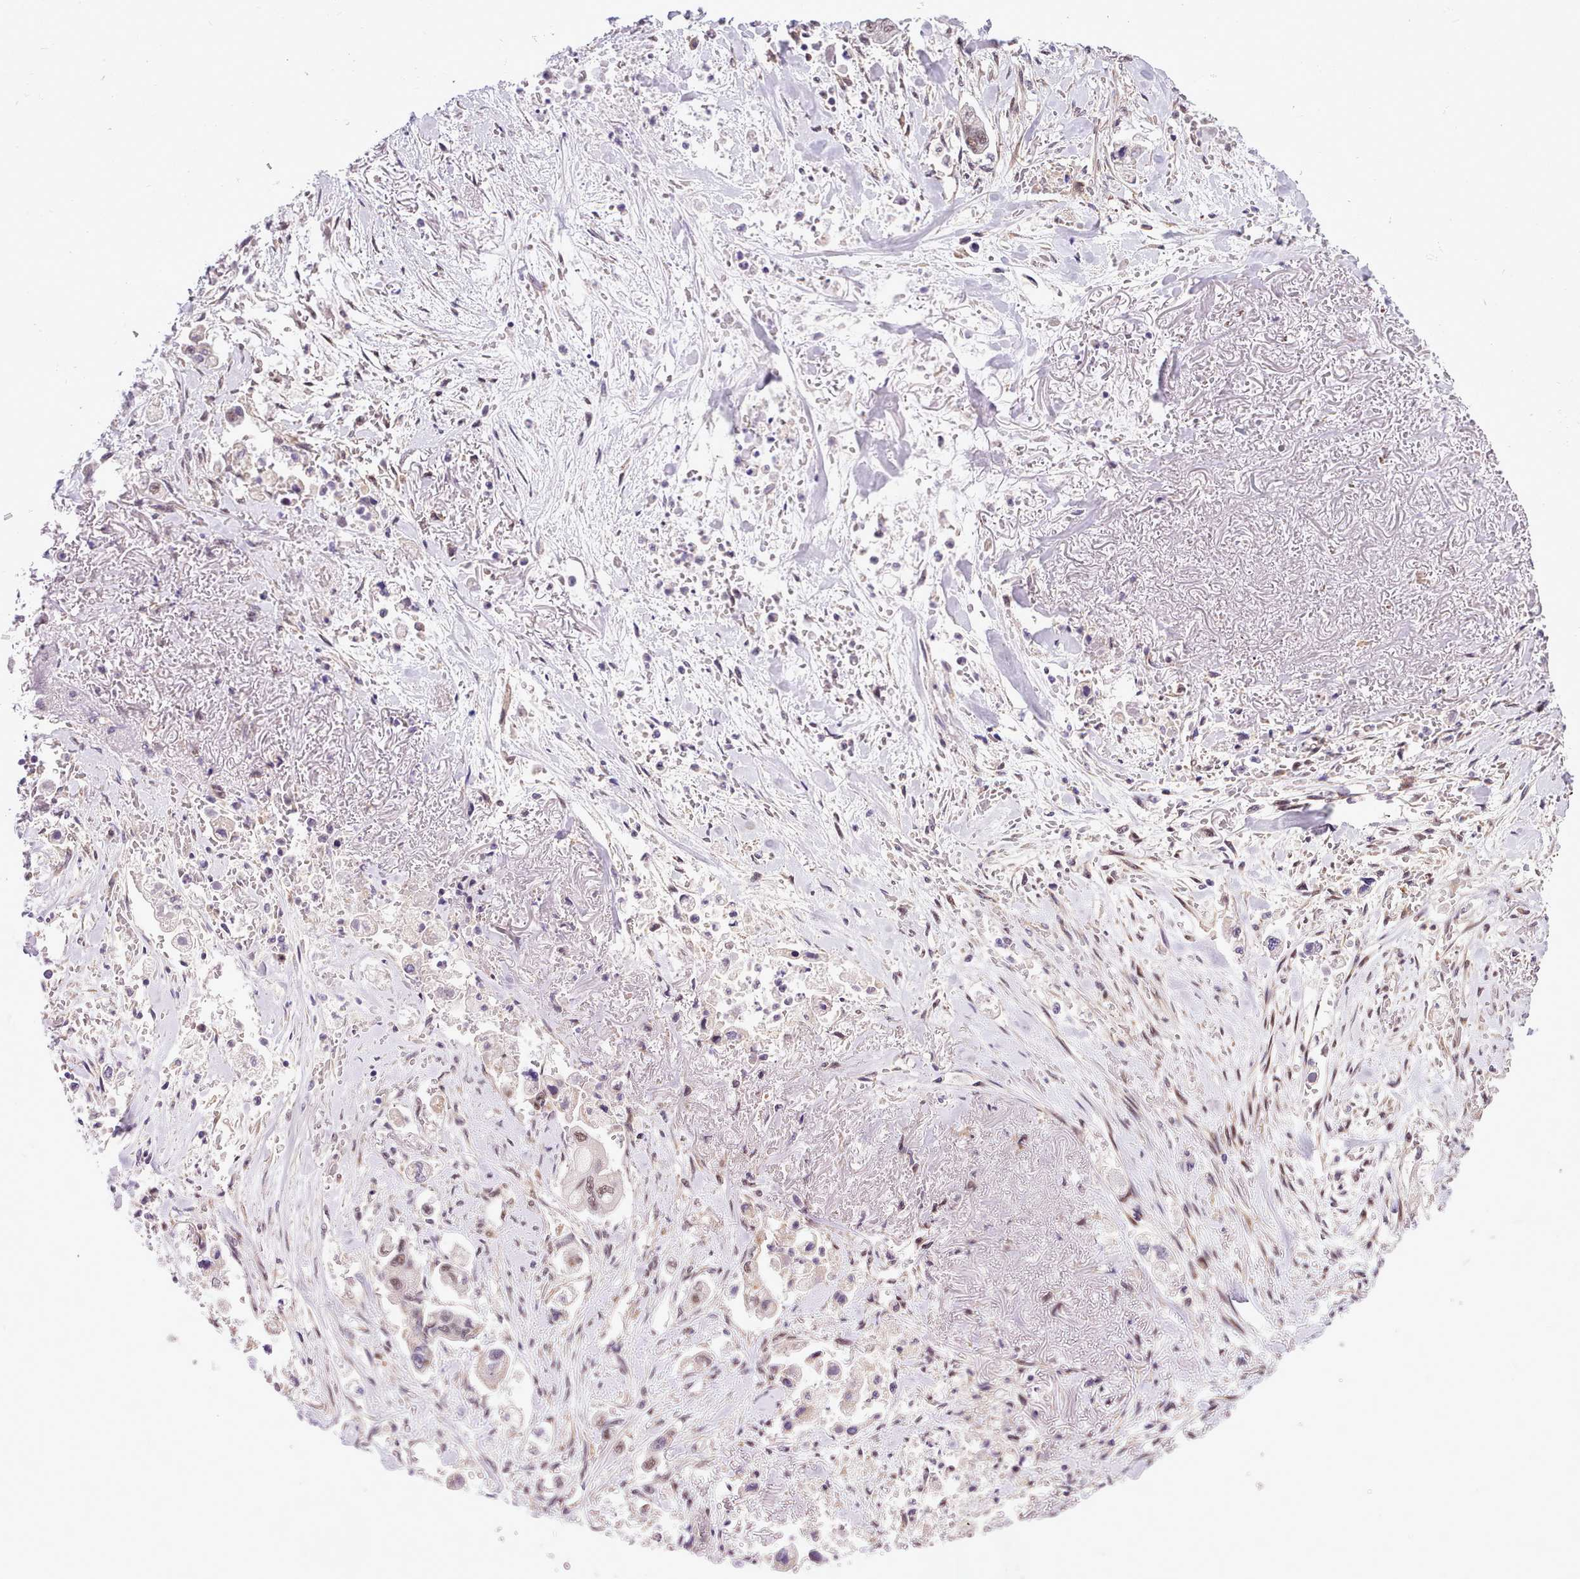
{"staining": {"intensity": "weak", "quantity": "<25%", "location": "nuclear"}, "tissue": "stomach cancer", "cell_type": "Tumor cells", "image_type": "cancer", "snomed": [{"axis": "morphology", "description": "Adenocarcinoma, NOS"}, {"axis": "topography", "description": "Stomach"}], "caption": "High magnification brightfield microscopy of stomach cancer (adenocarcinoma) stained with DAB (brown) and counterstained with hematoxylin (blue): tumor cells show no significant positivity.", "gene": "HOXB7", "patient": {"sex": "male", "age": 62}}